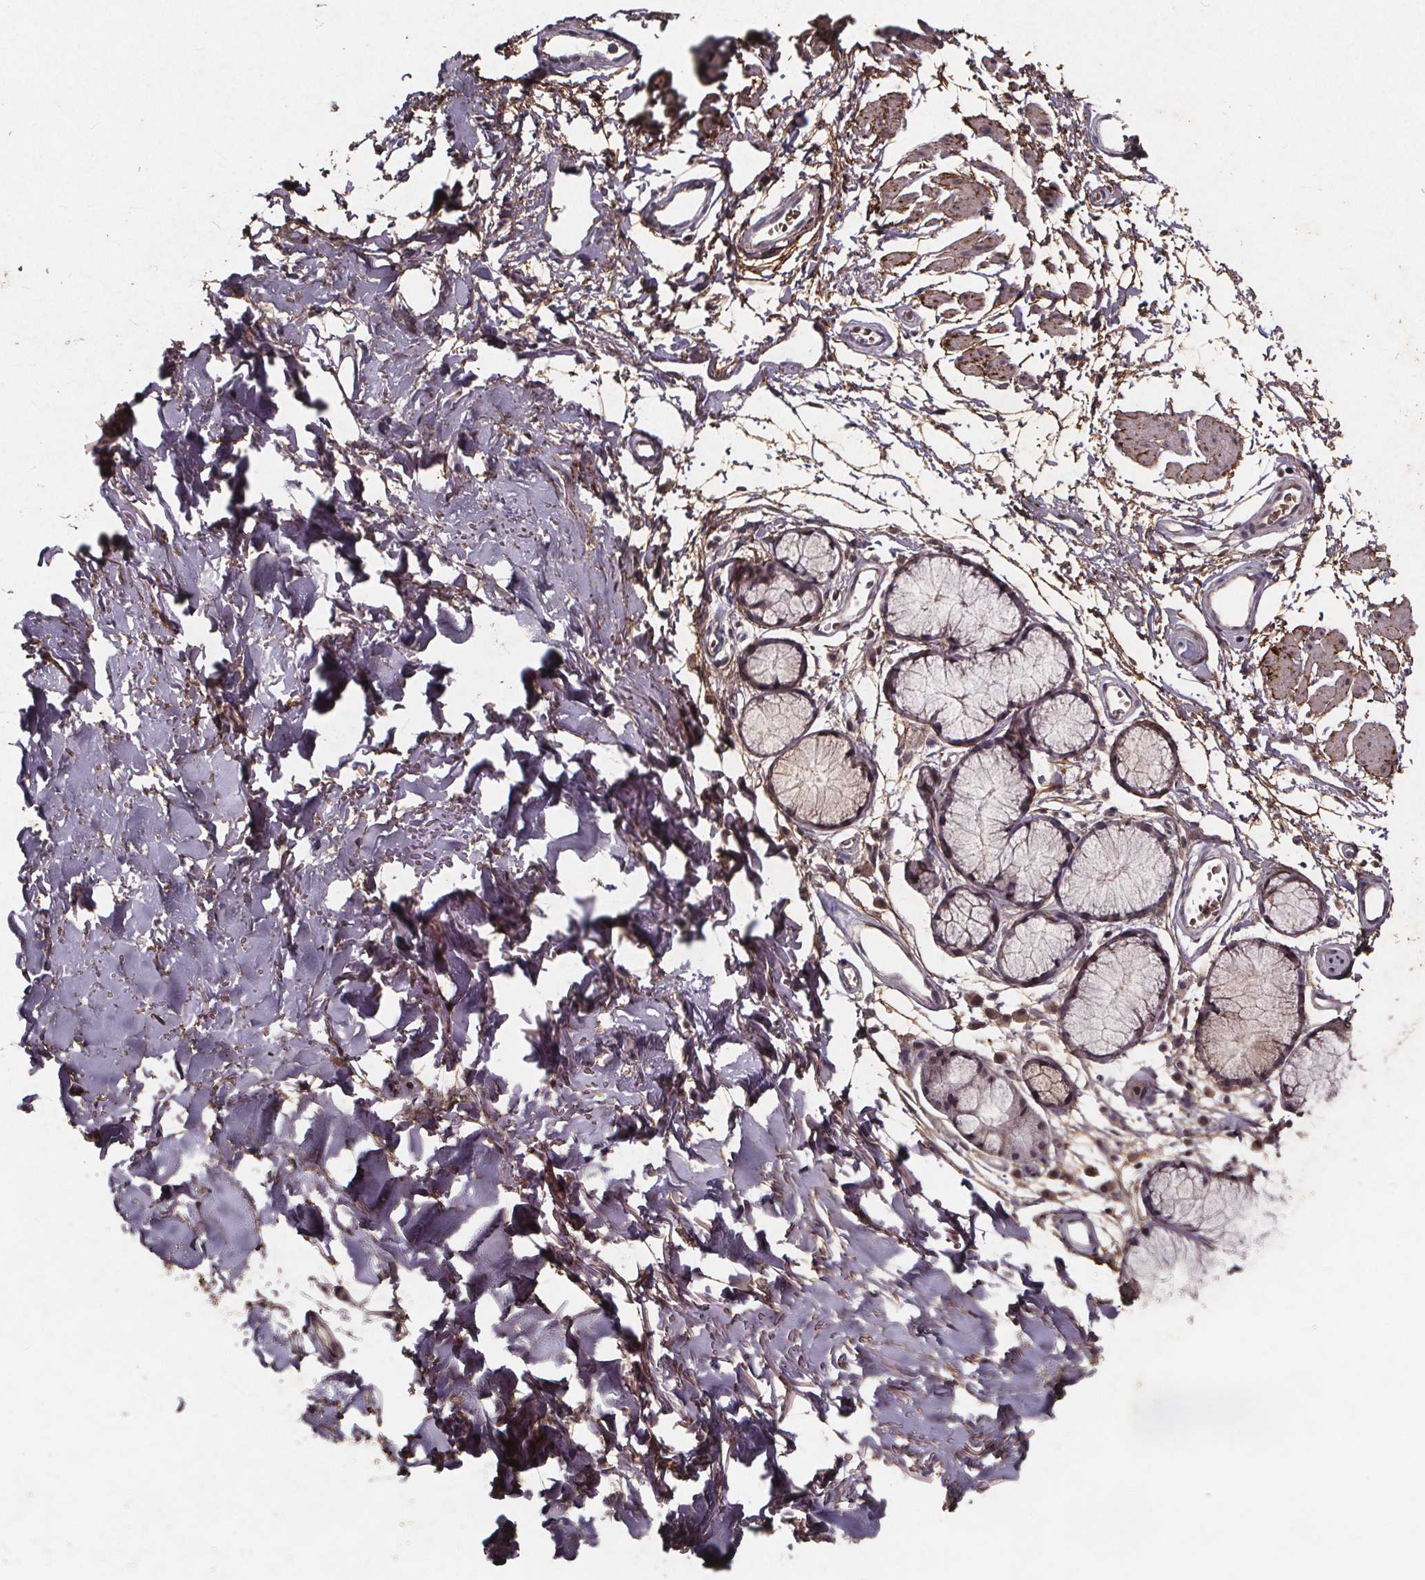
{"staining": {"intensity": "moderate", "quantity": ">75%", "location": "cytoplasmic/membranous"}, "tissue": "adipose tissue", "cell_type": "Adipocytes", "image_type": "normal", "snomed": [{"axis": "morphology", "description": "Normal tissue, NOS"}, {"axis": "topography", "description": "Cartilage tissue"}, {"axis": "topography", "description": "Bronchus"}], "caption": "DAB (3,3'-diaminobenzidine) immunohistochemical staining of unremarkable human adipose tissue reveals moderate cytoplasmic/membranous protein expression in approximately >75% of adipocytes. Using DAB (3,3'-diaminobenzidine) (brown) and hematoxylin (blue) stains, captured at high magnification using brightfield microscopy.", "gene": "GPX3", "patient": {"sex": "female", "age": 79}}